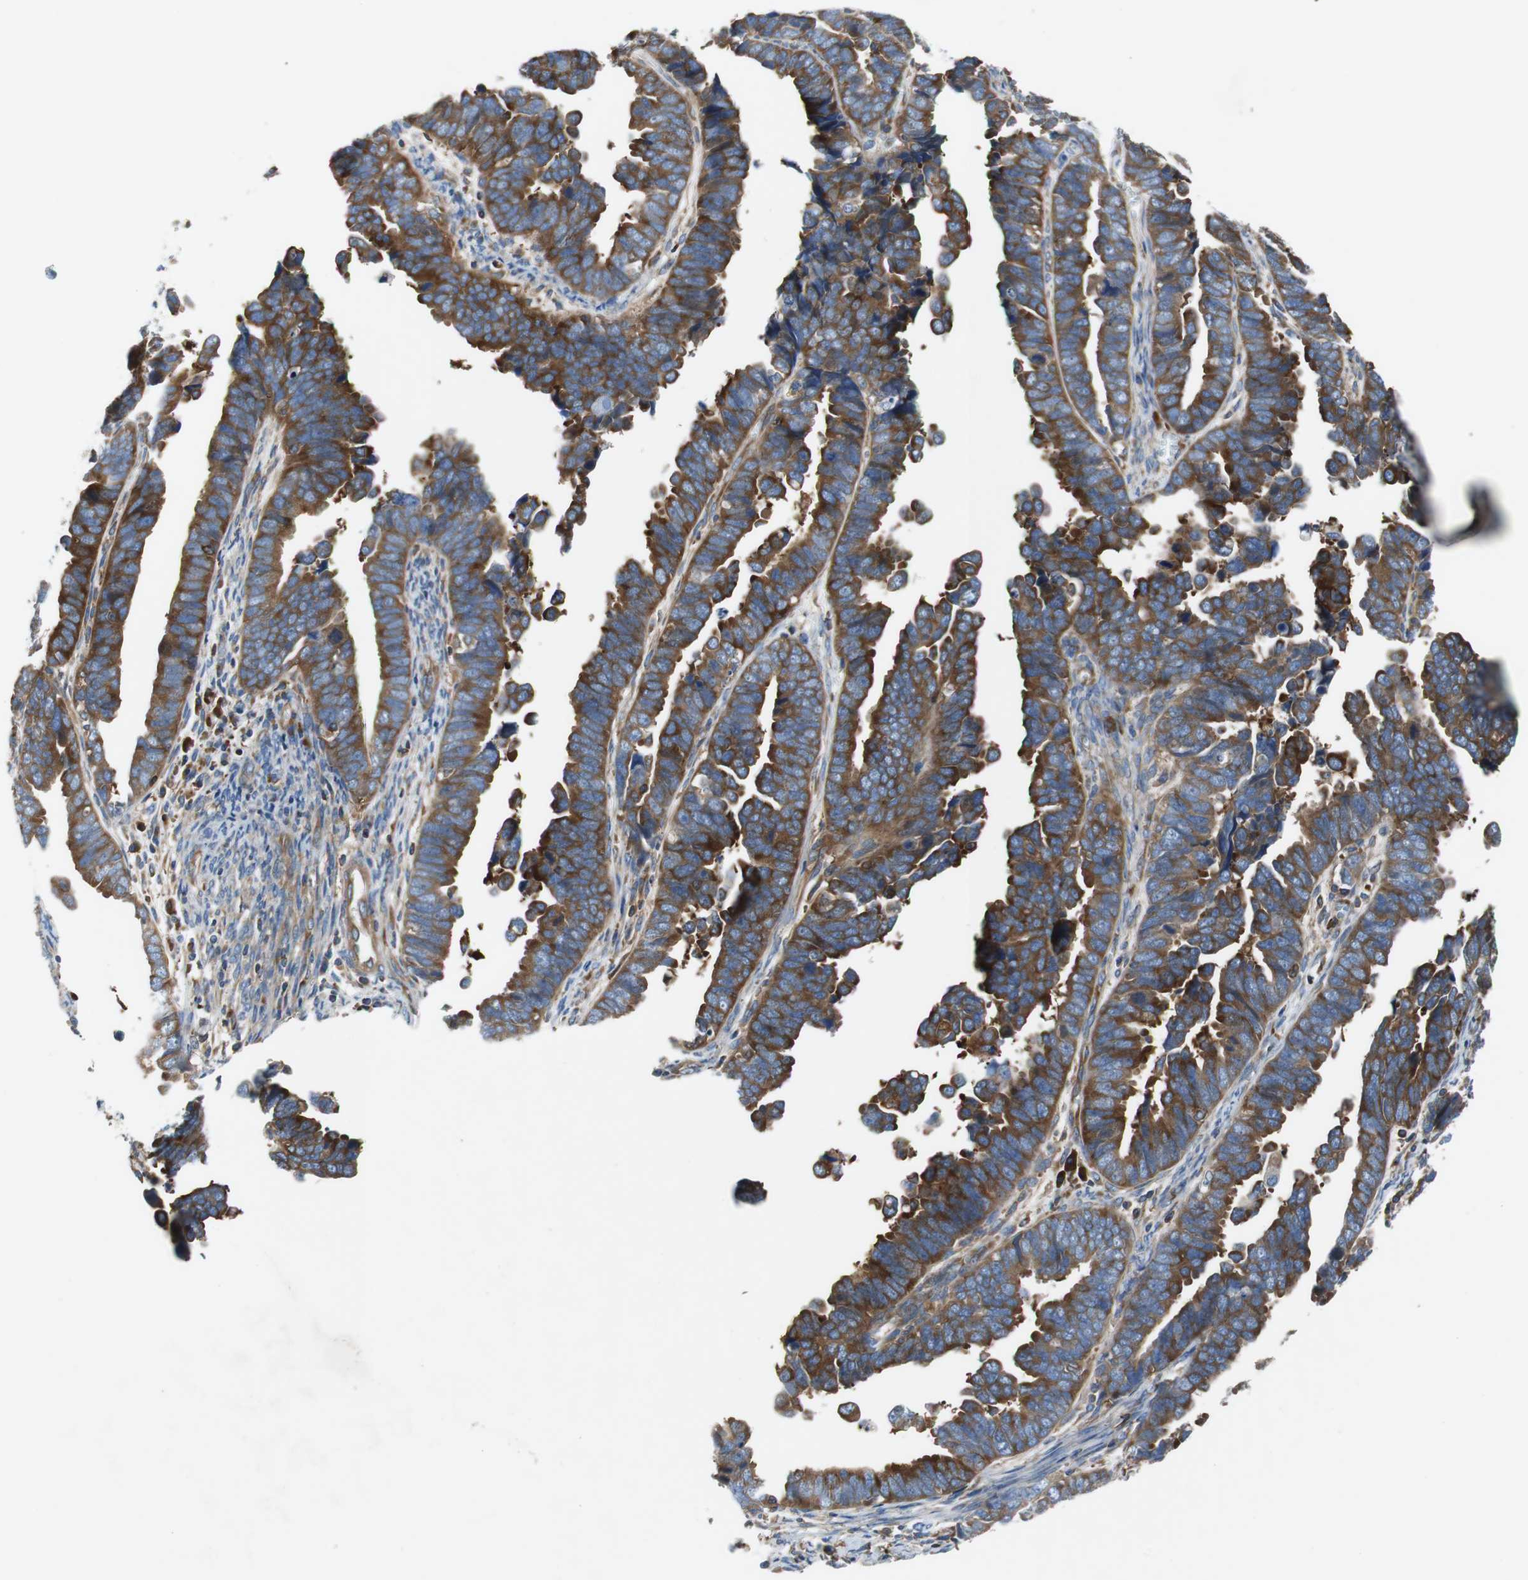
{"staining": {"intensity": "moderate", "quantity": "25%-75%", "location": "cytoplasmic/membranous"}, "tissue": "endometrial cancer", "cell_type": "Tumor cells", "image_type": "cancer", "snomed": [{"axis": "morphology", "description": "Adenocarcinoma, NOS"}, {"axis": "topography", "description": "Endometrium"}], "caption": "Endometrial cancer was stained to show a protein in brown. There is medium levels of moderate cytoplasmic/membranous expression in about 25%-75% of tumor cells. (Brightfield microscopy of DAB IHC at high magnification).", "gene": "GYS1", "patient": {"sex": "female", "age": 75}}